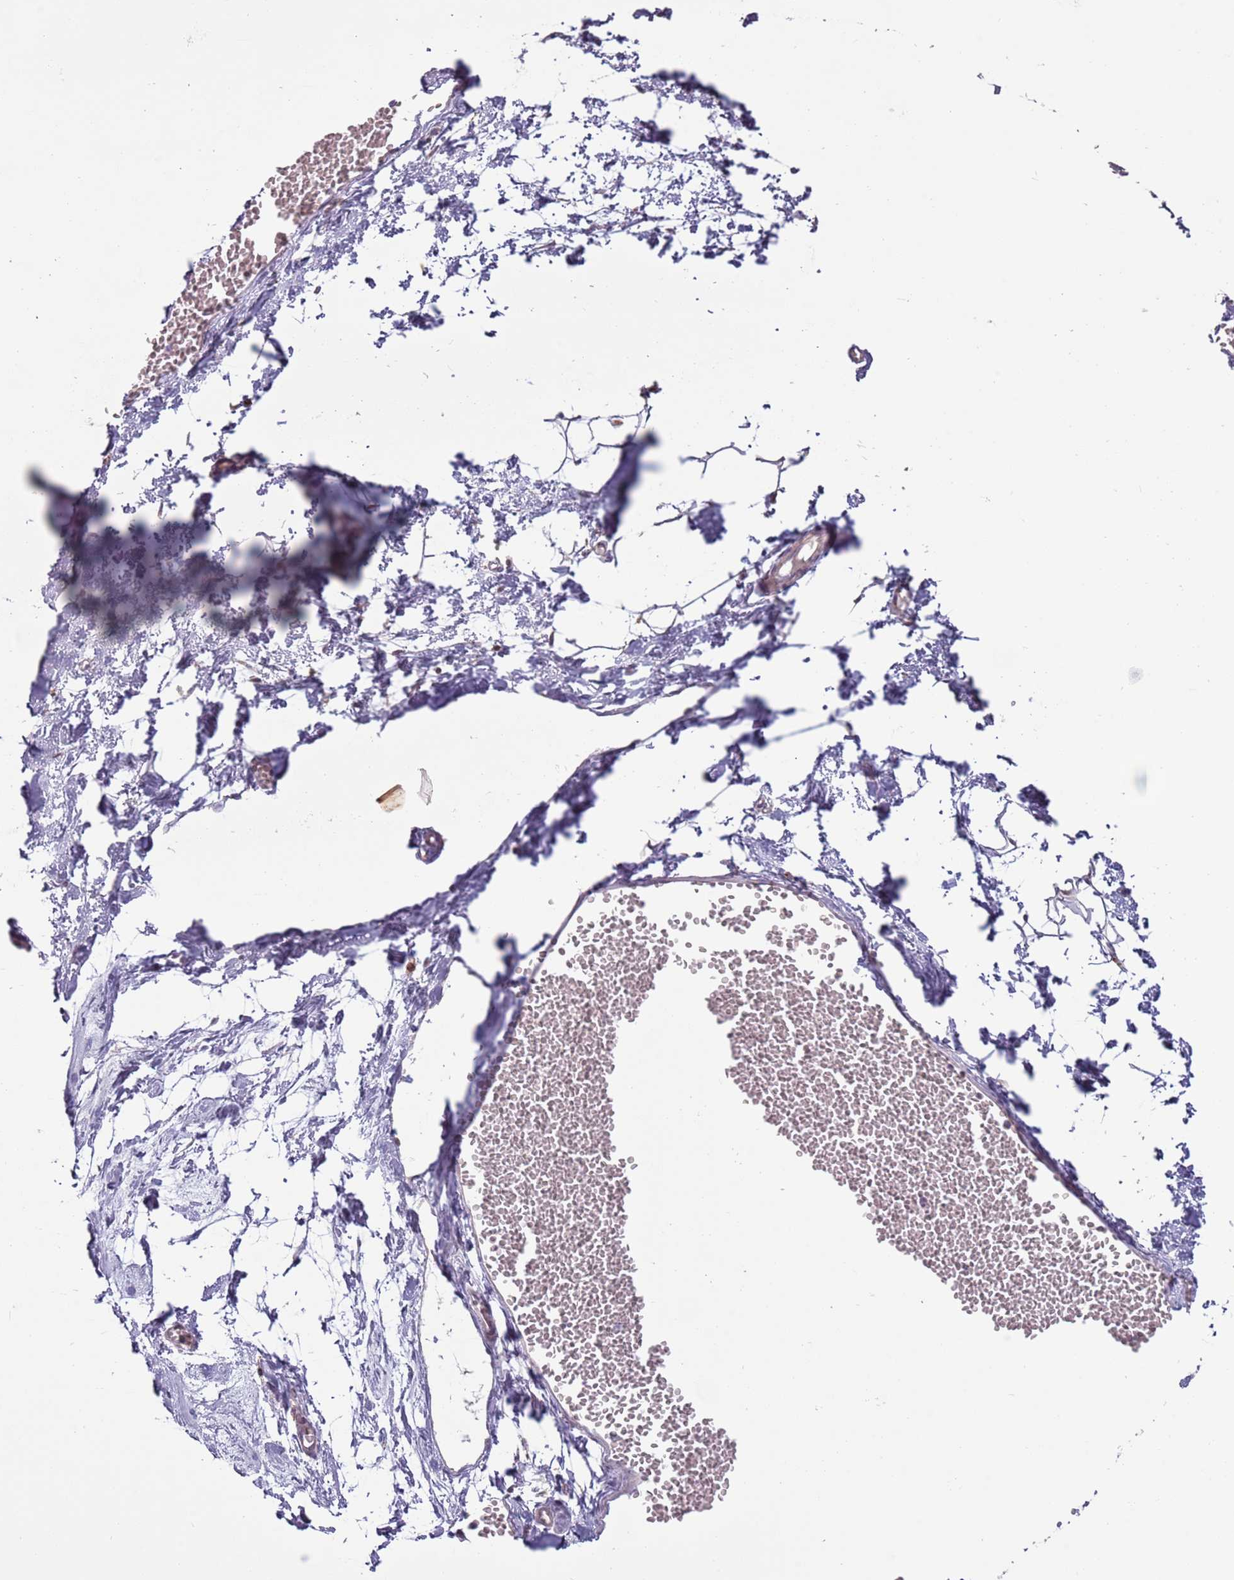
{"staining": {"intensity": "negative", "quantity": "none", "location": "none"}, "tissue": "breast", "cell_type": "Adipocytes", "image_type": "normal", "snomed": [{"axis": "morphology", "description": "Normal tissue, NOS"}, {"axis": "topography", "description": "Breast"}], "caption": "This is an immunohistochemistry (IHC) histopathology image of normal breast. There is no staining in adipocytes.", "gene": "MLLT11", "patient": {"sex": "female", "age": 27}}